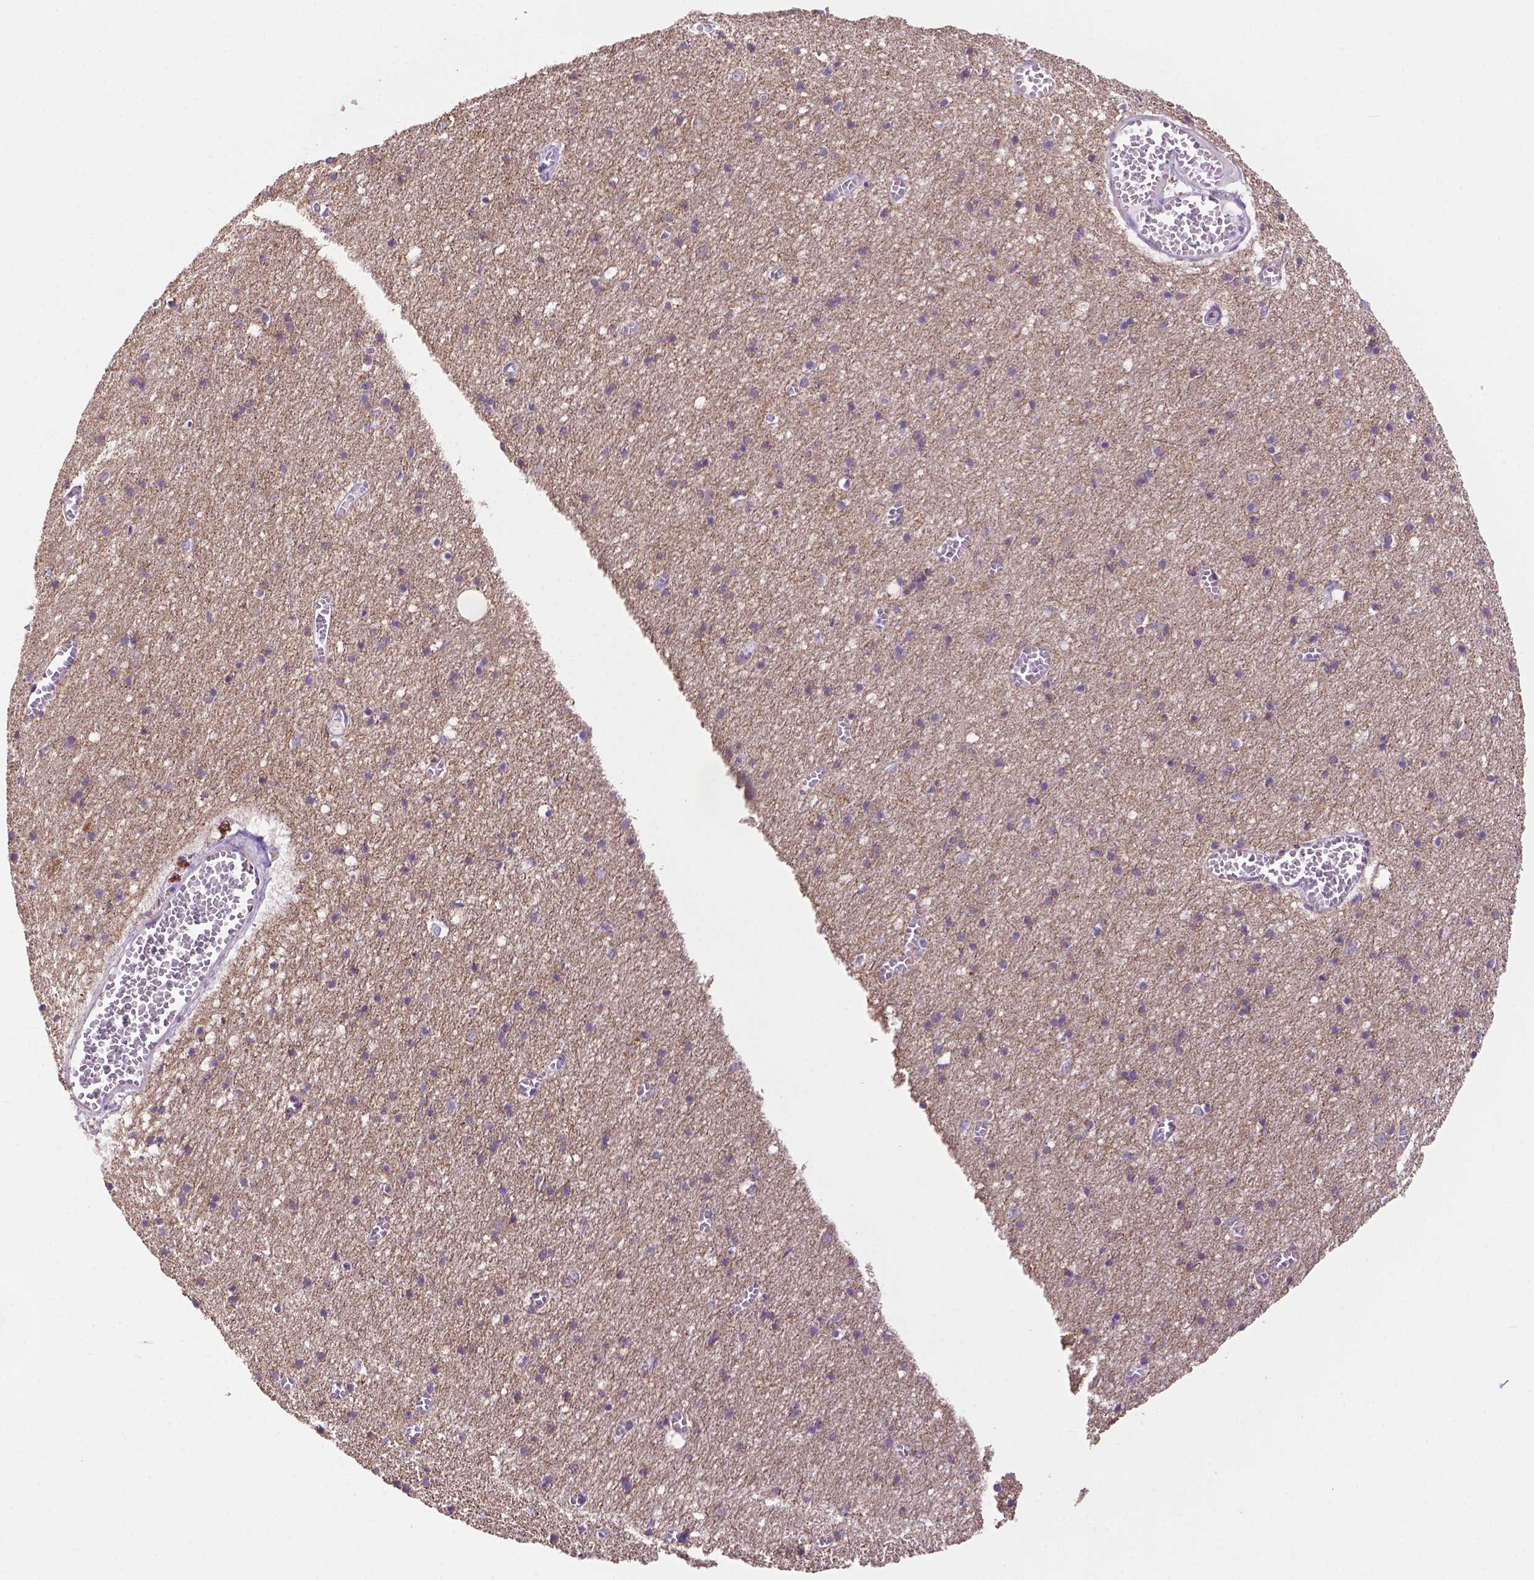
{"staining": {"intensity": "negative", "quantity": "none", "location": "none"}, "tissue": "cerebral cortex", "cell_type": "Endothelial cells", "image_type": "normal", "snomed": [{"axis": "morphology", "description": "Normal tissue, NOS"}, {"axis": "topography", "description": "Cerebral cortex"}], "caption": "High power microscopy image of an immunohistochemistry micrograph of unremarkable cerebral cortex, revealing no significant expression in endothelial cells. Brightfield microscopy of immunohistochemistry (IHC) stained with DAB (3,3'-diaminobenzidine) (brown) and hematoxylin (blue), captured at high magnification.", "gene": "PHYHIP", "patient": {"sex": "male", "age": 70}}